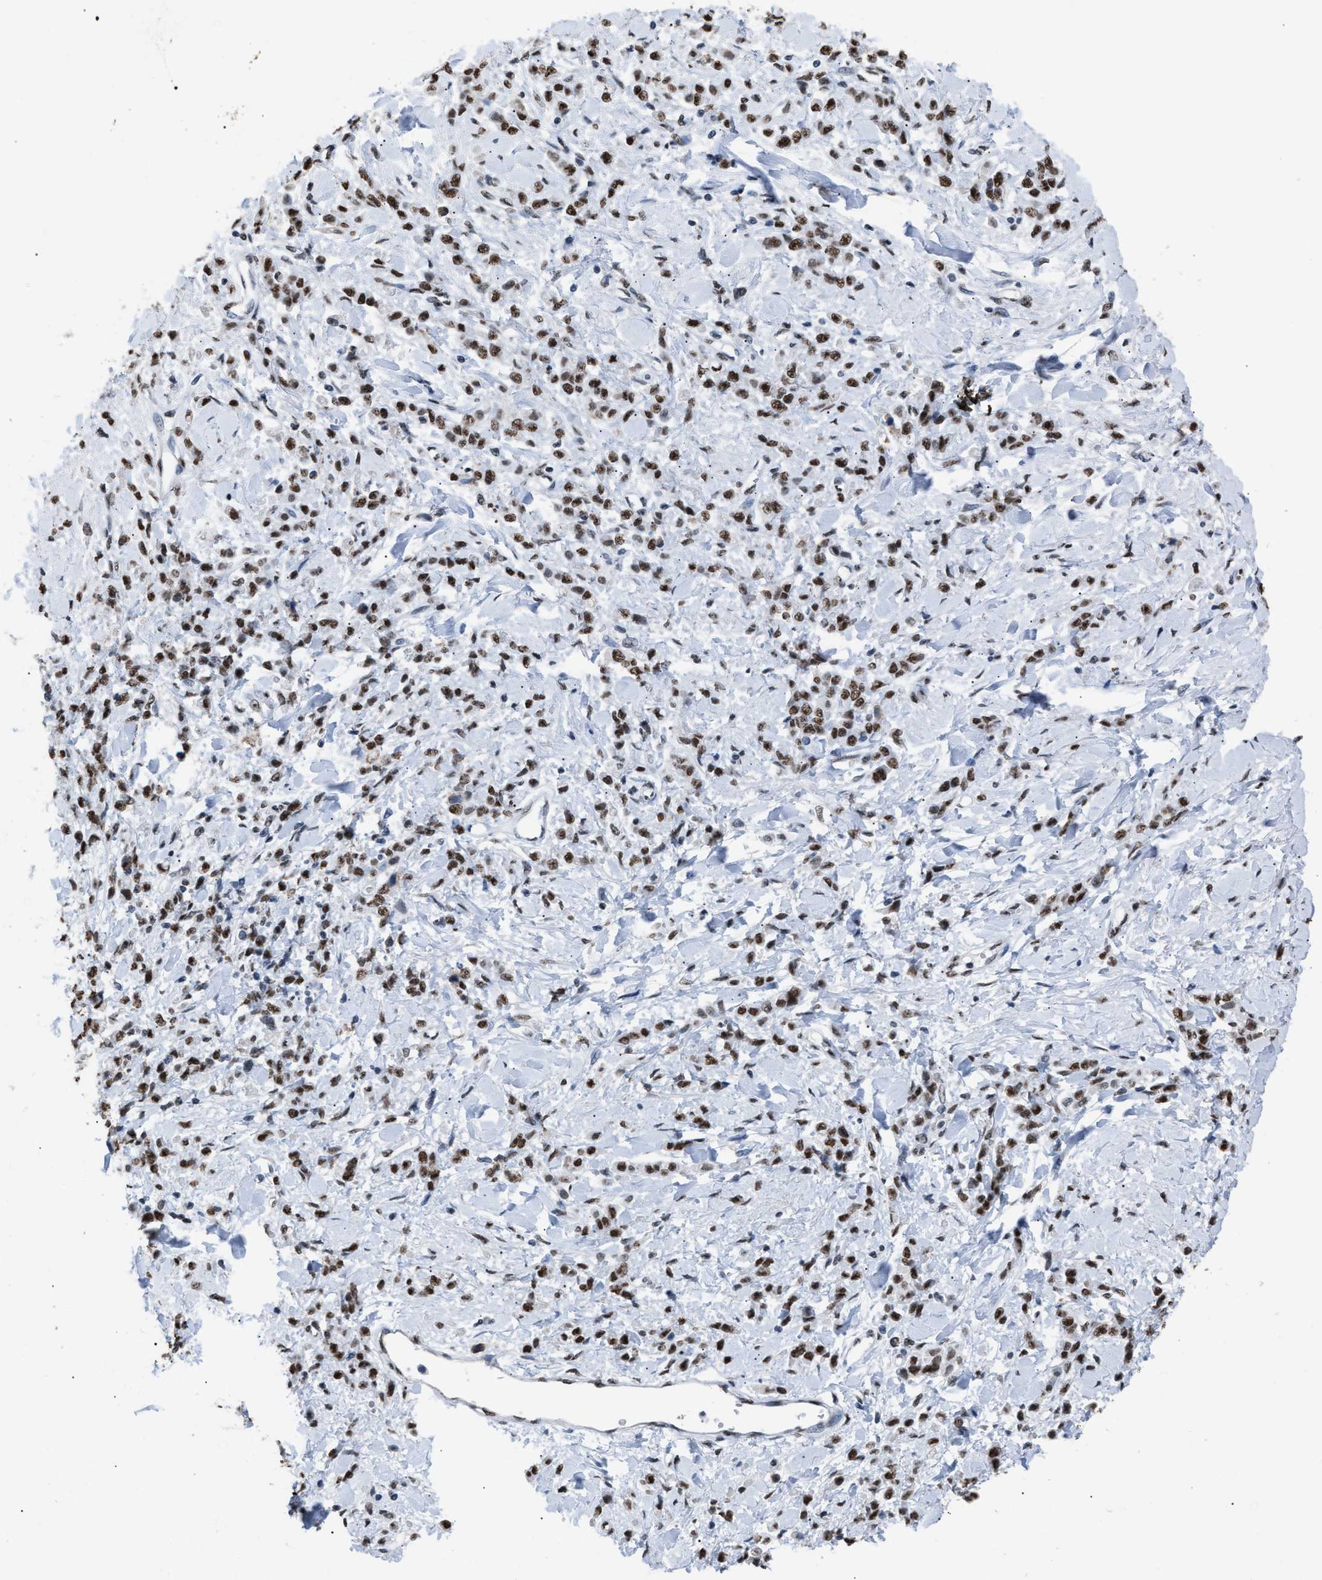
{"staining": {"intensity": "strong", "quantity": ">75%", "location": "nuclear"}, "tissue": "stomach cancer", "cell_type": "Tumor cells", "image_type": "cancer", "snomed": [{"axis": "morphology", "description": "Normal tissue, NOS"}, {"axis": "morphology", "description": "Adenocarcinoma, NOS"}, {"axis": "topography", "description": "Stomach"}], "caption": "This image shows immunohistochemistry (IHC) staining of human stomach cancer, with high strong nuclear positivity in about >75% of tumor cells.", "gene": "CCAR2", "patient": {"sex": "male", "age": 82}}